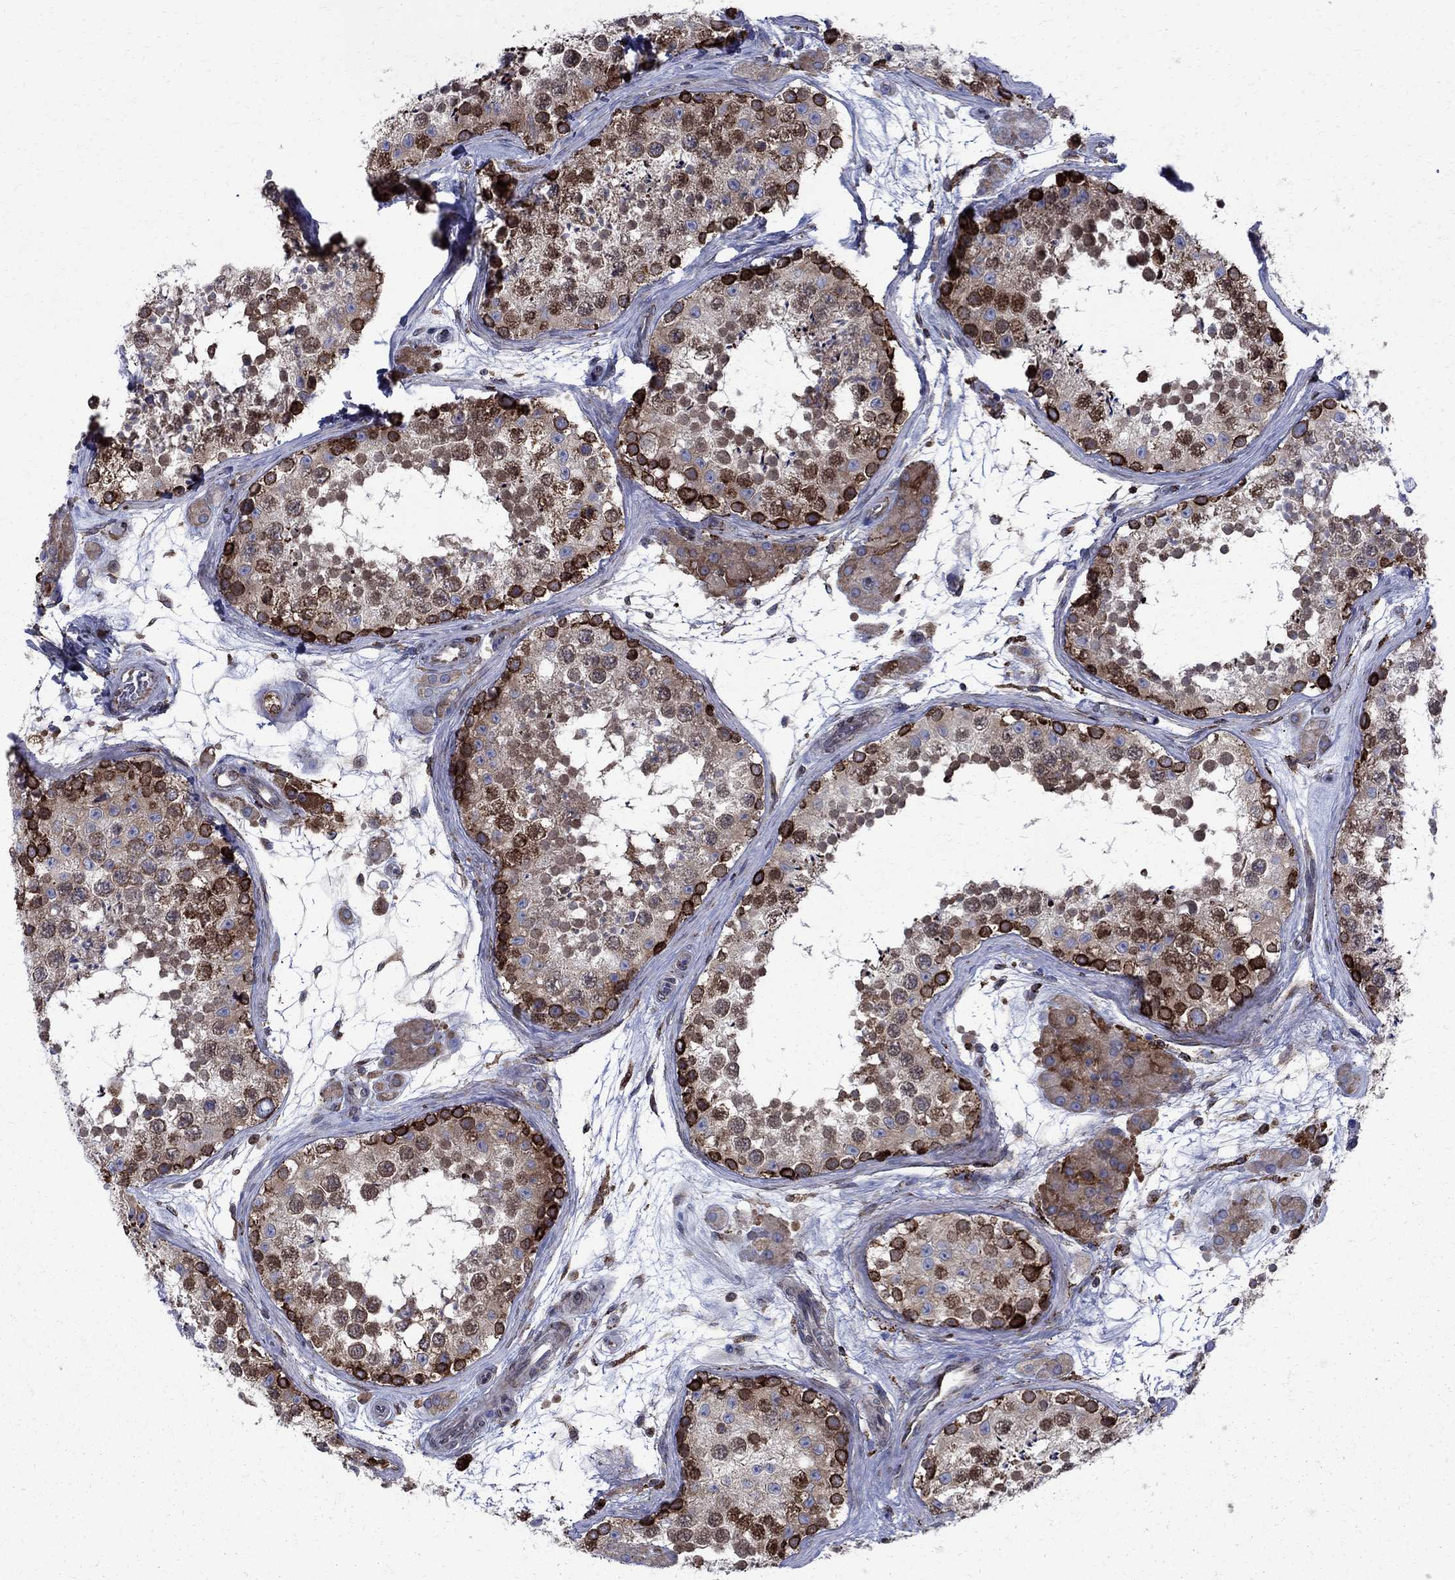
{"staining": {"intensity": "strong", "quantity": "<25%", "location": "cytoplasmic/membranous,nuclear"}, "tissue": "testis", "cell_type": "Cells in seminiferous ducts", "image_type": "normal", "snomed": [{"axis": "morphology", "description": "Normal tissue, NOS"}, {"axis": "topography", "description": "Testis"}], "caption": "Normal testis was stained to show a protein in brown. There is medium levels of strong cytoplasmic/membranous,nuclear expression in approximately <25% of cells in seminiferous ducts. (DAB IHC with brightfield microscopy, high magnification).", "gene": "CAB39L", "patient": {"sex": "male", "age": 41}}